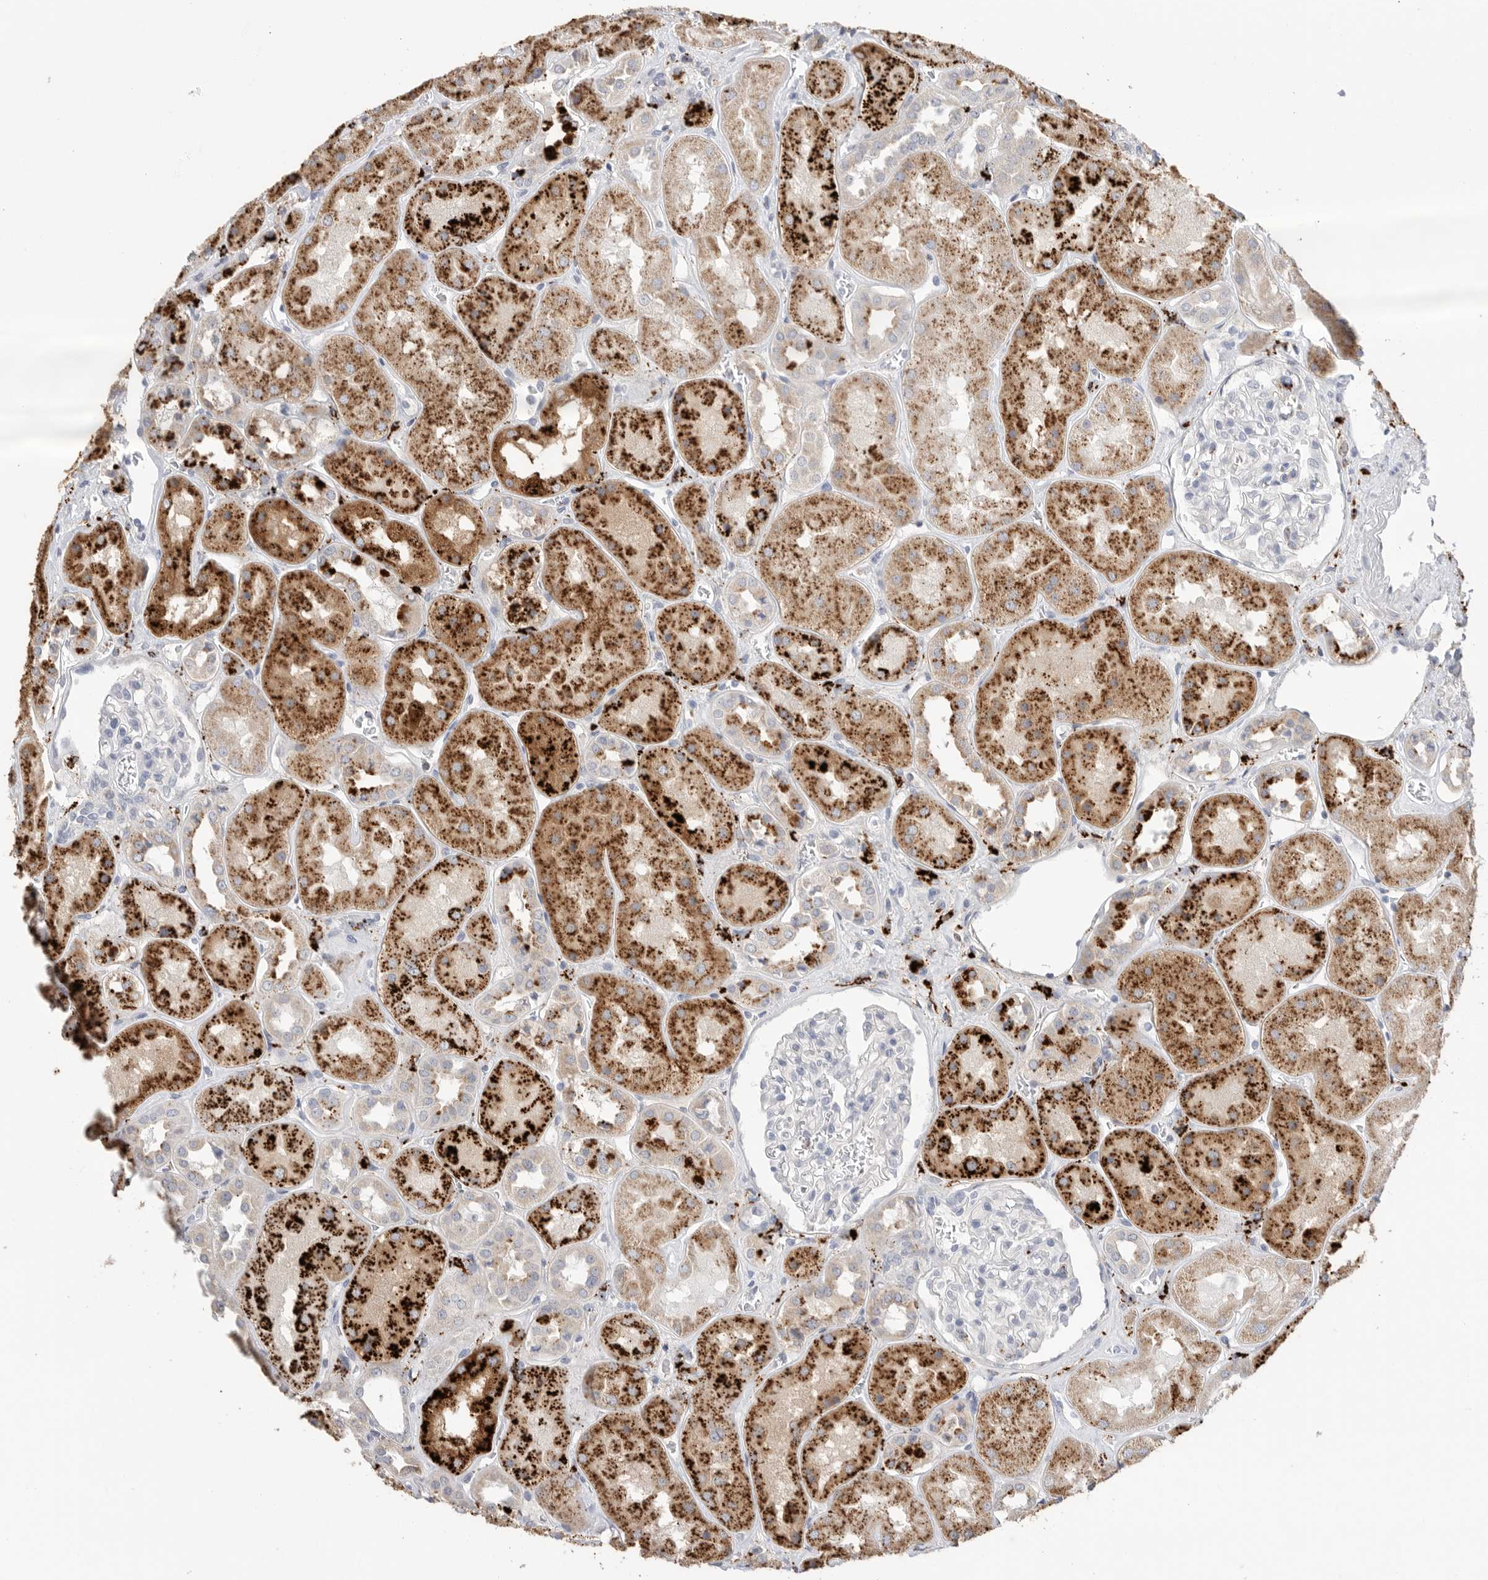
{"staining": {"intensity": "negative", "quantity": "none", "location": "none"}, "tissue": "kidney", "cell_type": "Cells in glomeruli", "image_type": "normal", "snomed": [{"axis": "morphology", "description": "Normal tissue, NOS"}, {"axis": "topography", "description": "Kidney"}], "caption": "Kidney stained for a protein using immunohistochemistry (IHC) exhibits no expression cells in glomeruli.", "gene": "GGH", "patient": {"sex": "male", "age": 70}}